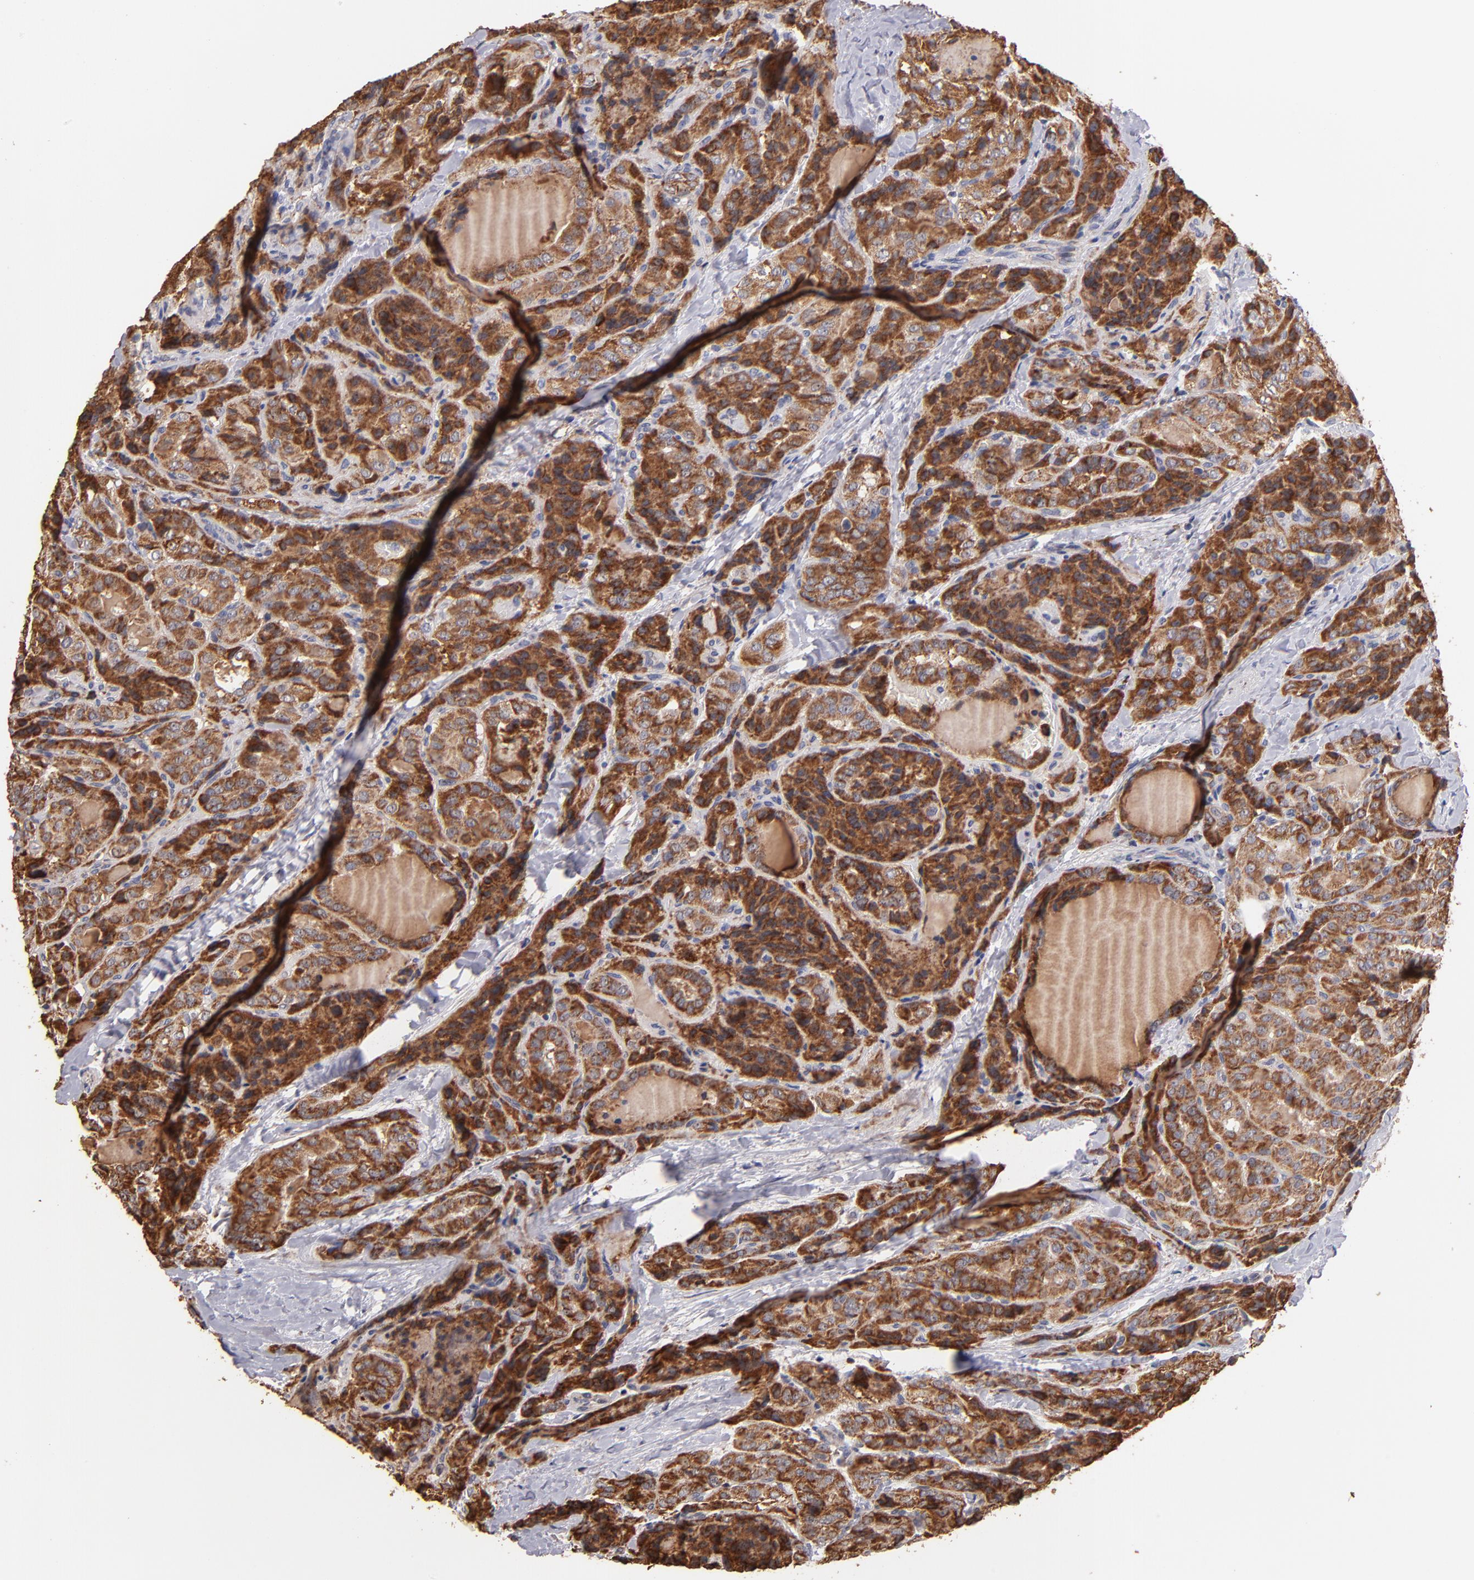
{"staining": {"intensity": "strong", "quantity": ">75%", "location": "cytoplasmic/membranous"}, "tissue": "thyroid cancer", "cell_type": "Tumor cells", "image_type": "cancer", "snomed": [{"axis": "morphology", "description": "Papillary adenocarcinoma, NOS"}, {"axis": "topography", "description": "Thyroid gland"}], "caption": "This photomicrograph reveals thyroid cancer stained with IHC to label a protein in brown. The cytoplasmic/membranous of tumor cells show strong positivity for the protein. Nuclei are counter-stained blue.", "gene": "DIABLO", "patient": {"sex": "female", "age": 71}}